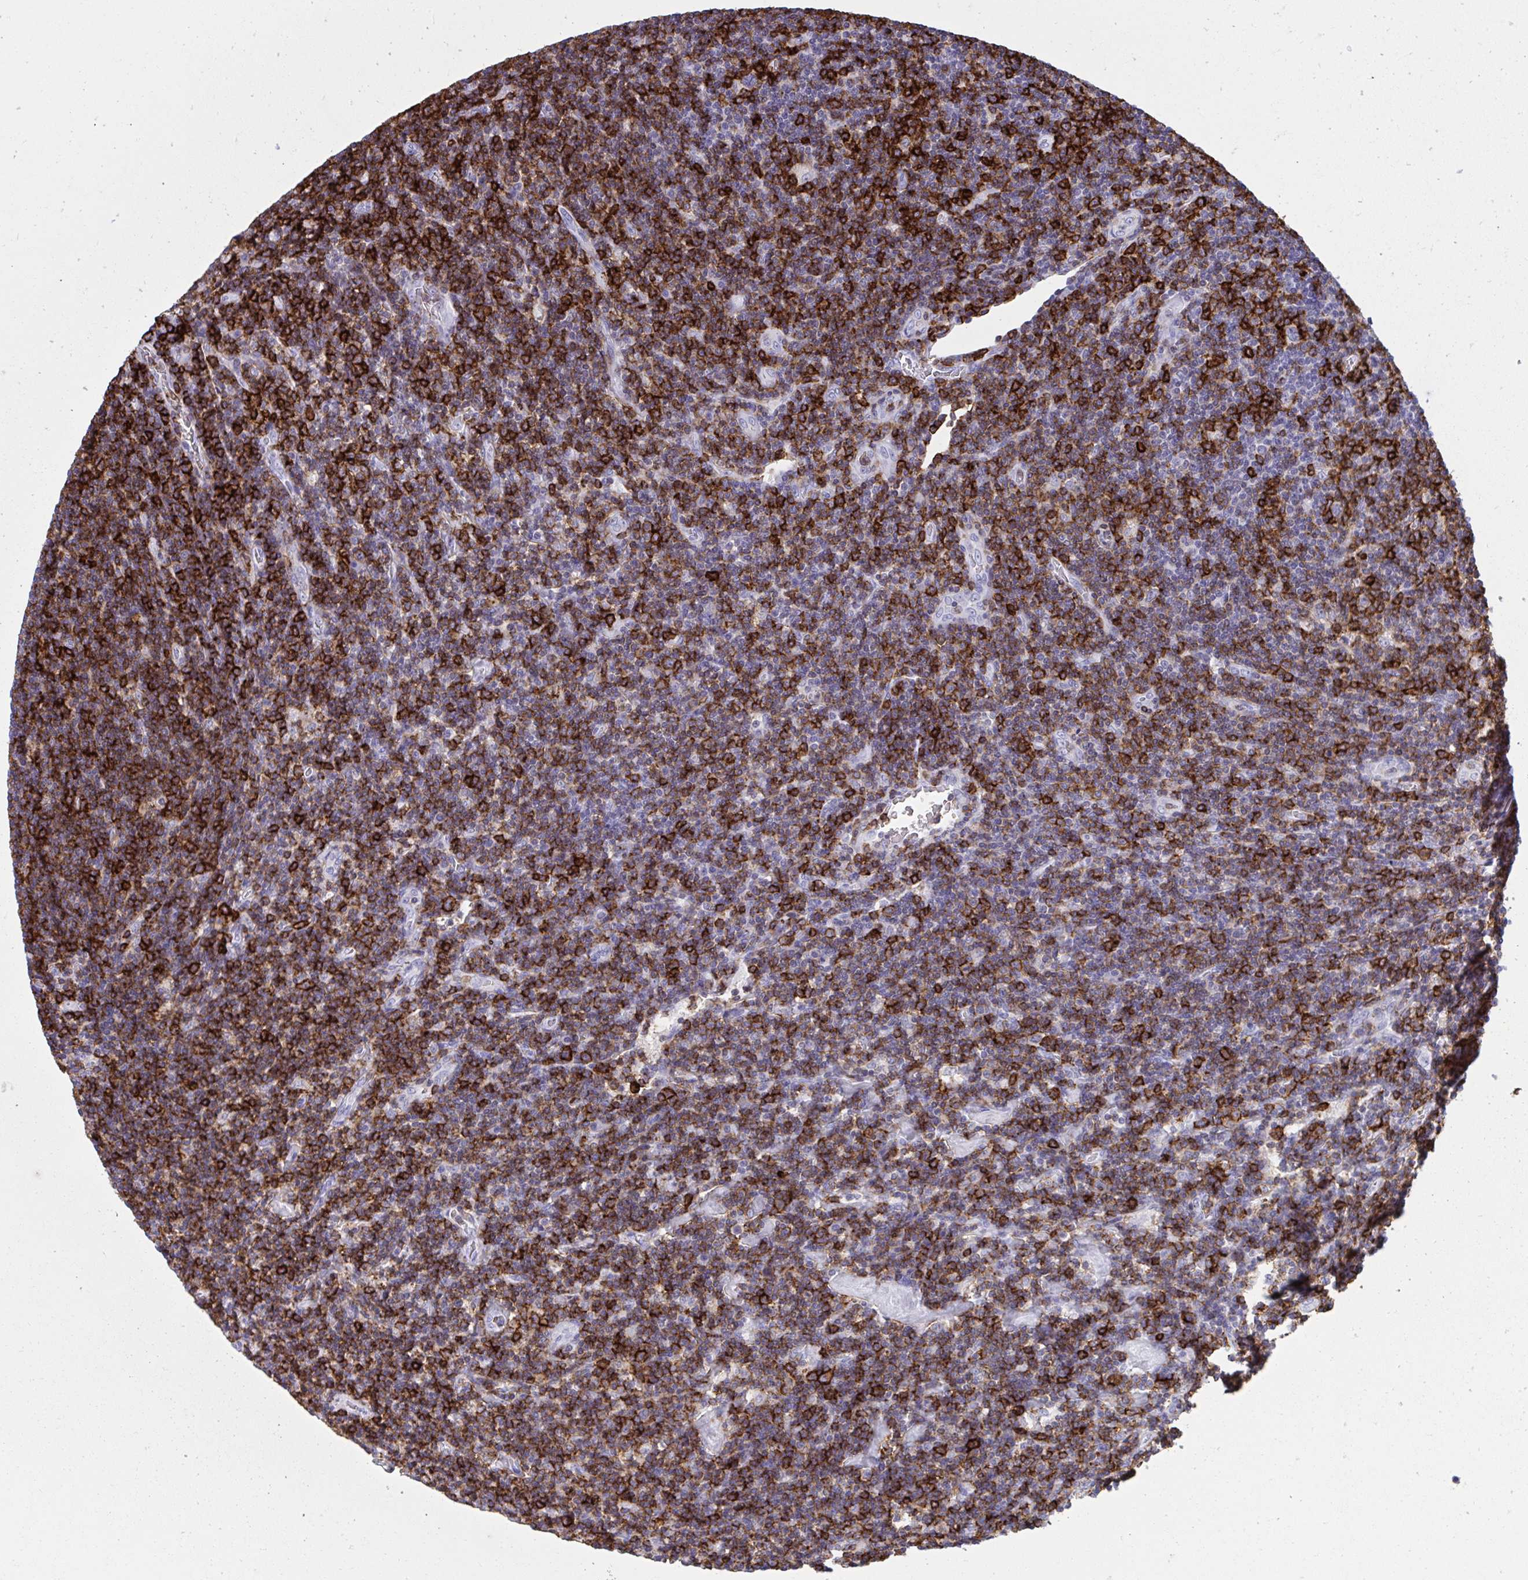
{"staining": {"intensity": "negative", "quantity": "none", "location": "none"}, "tissue": "lymphoma", "cell_type": "Tumor cells", "image_type": "cancer", "snomed": [{"axis": "morphology", "description": "Hodgkin's disease, NOS"}, {"axis": "topography", "description": "Lymph node"}], "caption": "IHC micrograph of neoplastic tissue: human lymphoma stained with DAB demonstrates no significant protein staining in tumor cells. The staining was performed using DAB to visualize the protein expression in brown, while the nuclei were stained in blue with hematoxylin (Magnification: 20x).", "gene": "SPN", "patient": {"sex": "male", "age": 40}}